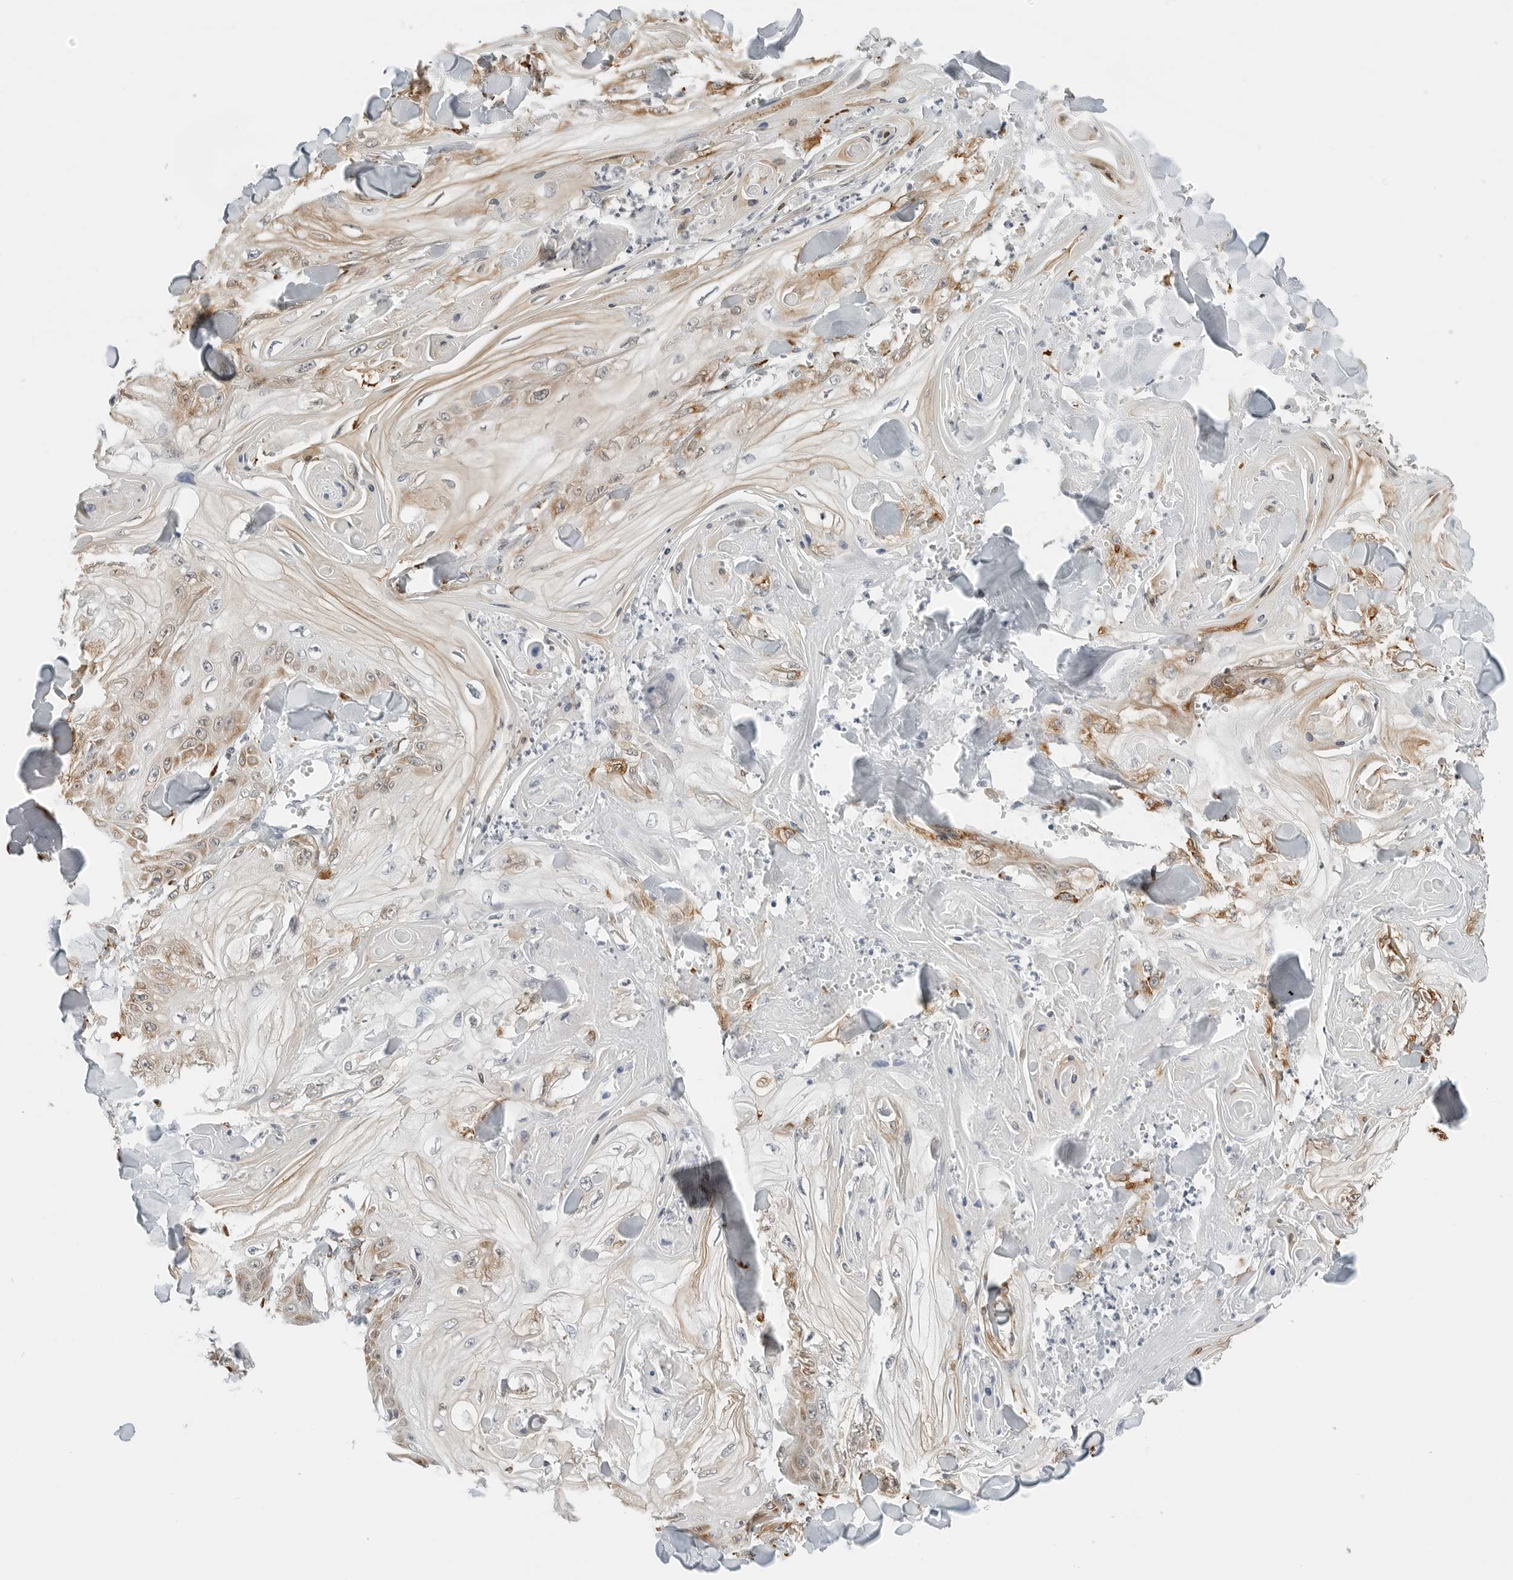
{"staining": {"intensity": "moderate", "quantity": "<25%", "location": "cytoplasmic/membranous"}, "tissue": "skin cancer", "cell_type": "Tumor cells", "image_type": "cancer", "snomed": [{"axis": "morphology", "description": "Squamous cell carcinoma, NOS"}, {"axis": "topography", "description": "Skin"}], "caption": "Immunohistochemistry (IHC) histopathology image of human skin cancer (squamous cell carcinoma) stained for a protein (brown), which exhibits low levels of moderate cytoplasmic/membranous staining in about <25% of tumor cells.", "gene": "P4HA2", "patient": {"sex": "male", "age": 74}}